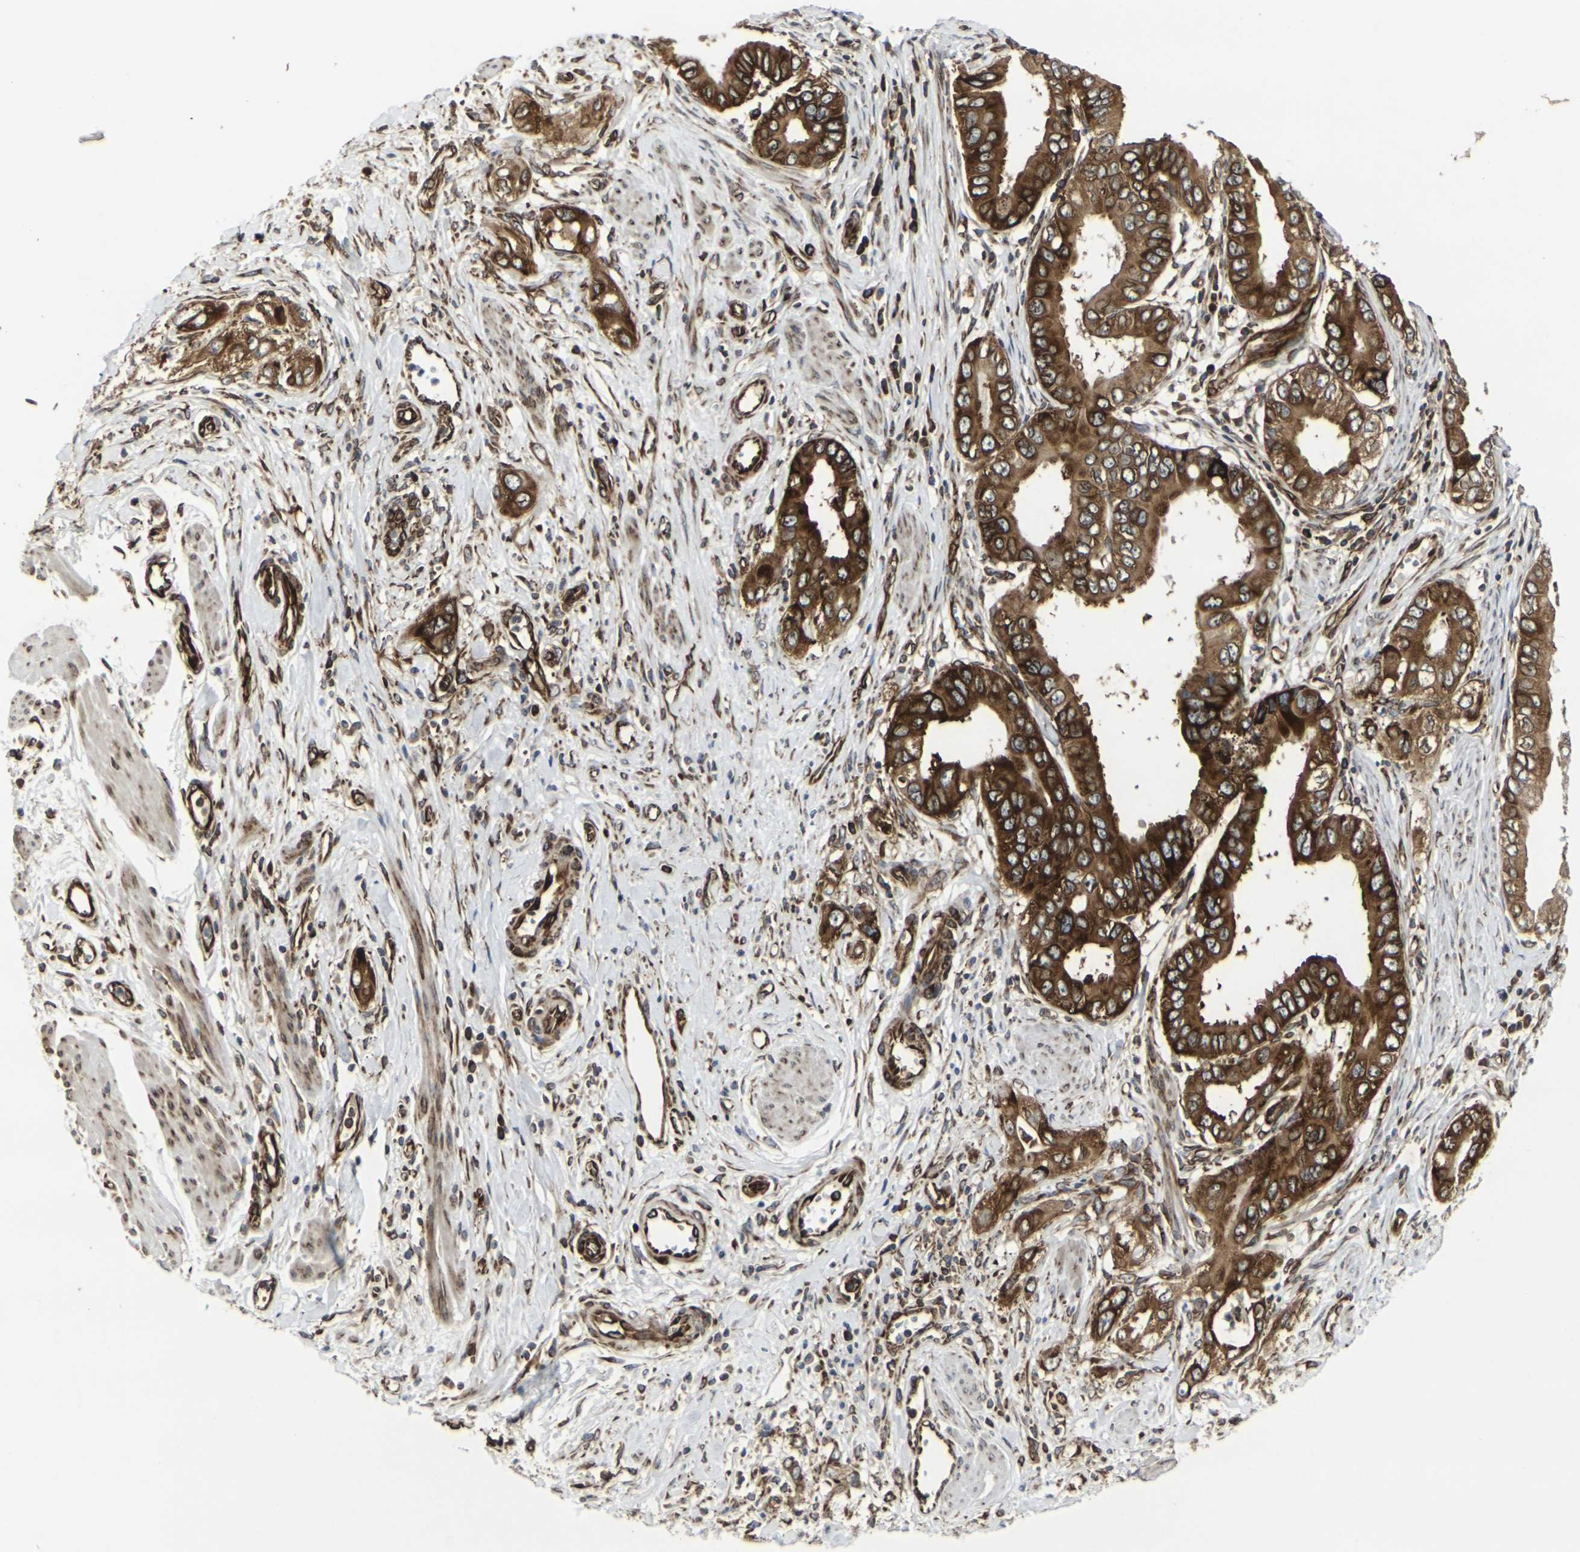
{"staining": {"intensity": "strong", "quantity": ">75%", "location": "cytoplasmic/membranous"}, "tissue": "pancreatic cancer", "cell_type": "Tumor cells", "image_type": "cancer", "snomed": [{"axis": "morphology", "description": "Normal tissue, NOS"}, {"axis": "topography", "description": "Lymph node"}], "caption": "This micrograph displays immunohistochemistry staining of human pancreatic cancer, with high strong cytoplasmic/membranous expression in about >75% of tumor cells.", "gene": "MARCHF2", "patient": {"sex": "male", "age": 50}}